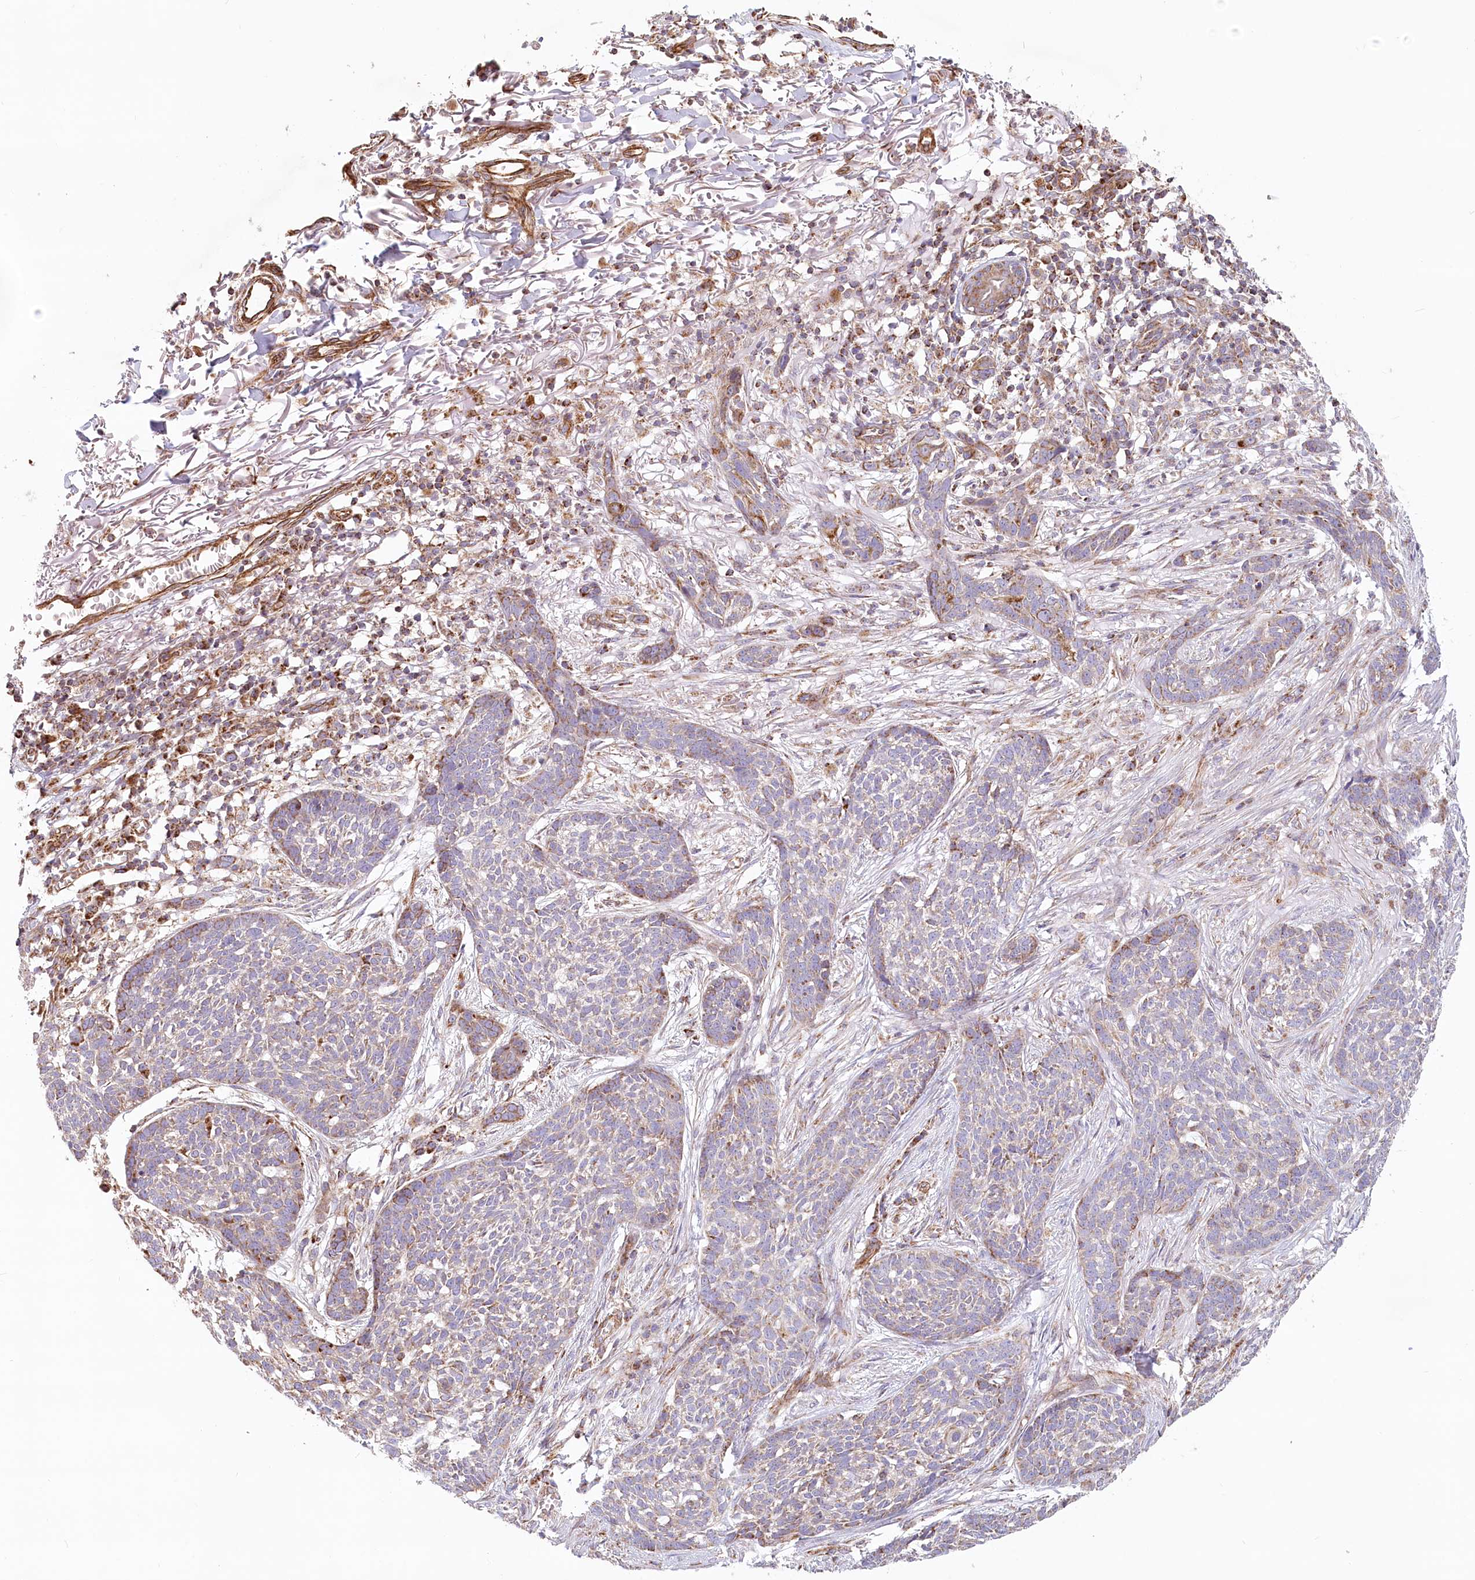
{"staining": {"intensity": "moderate", "quantity": "<25%", "location": "cytoplasmic/membranous"}, "tissue": "skin cancer", "cell_type": "Tumor cells", "image_type": "cancer", "snomed": [{"axis": "morphology", "description": "Basal cell carcinoma"}, {"axis": "topography", "description": "Skin"}], "caption": "Tumor cells exhibit low levels of moderate cytoplasmic/membranous positivity in approximately <25% of cells in skin basal cell carcinoma.", "gene": "UMPS", "patient": {"sex": "male", "age": 85}}